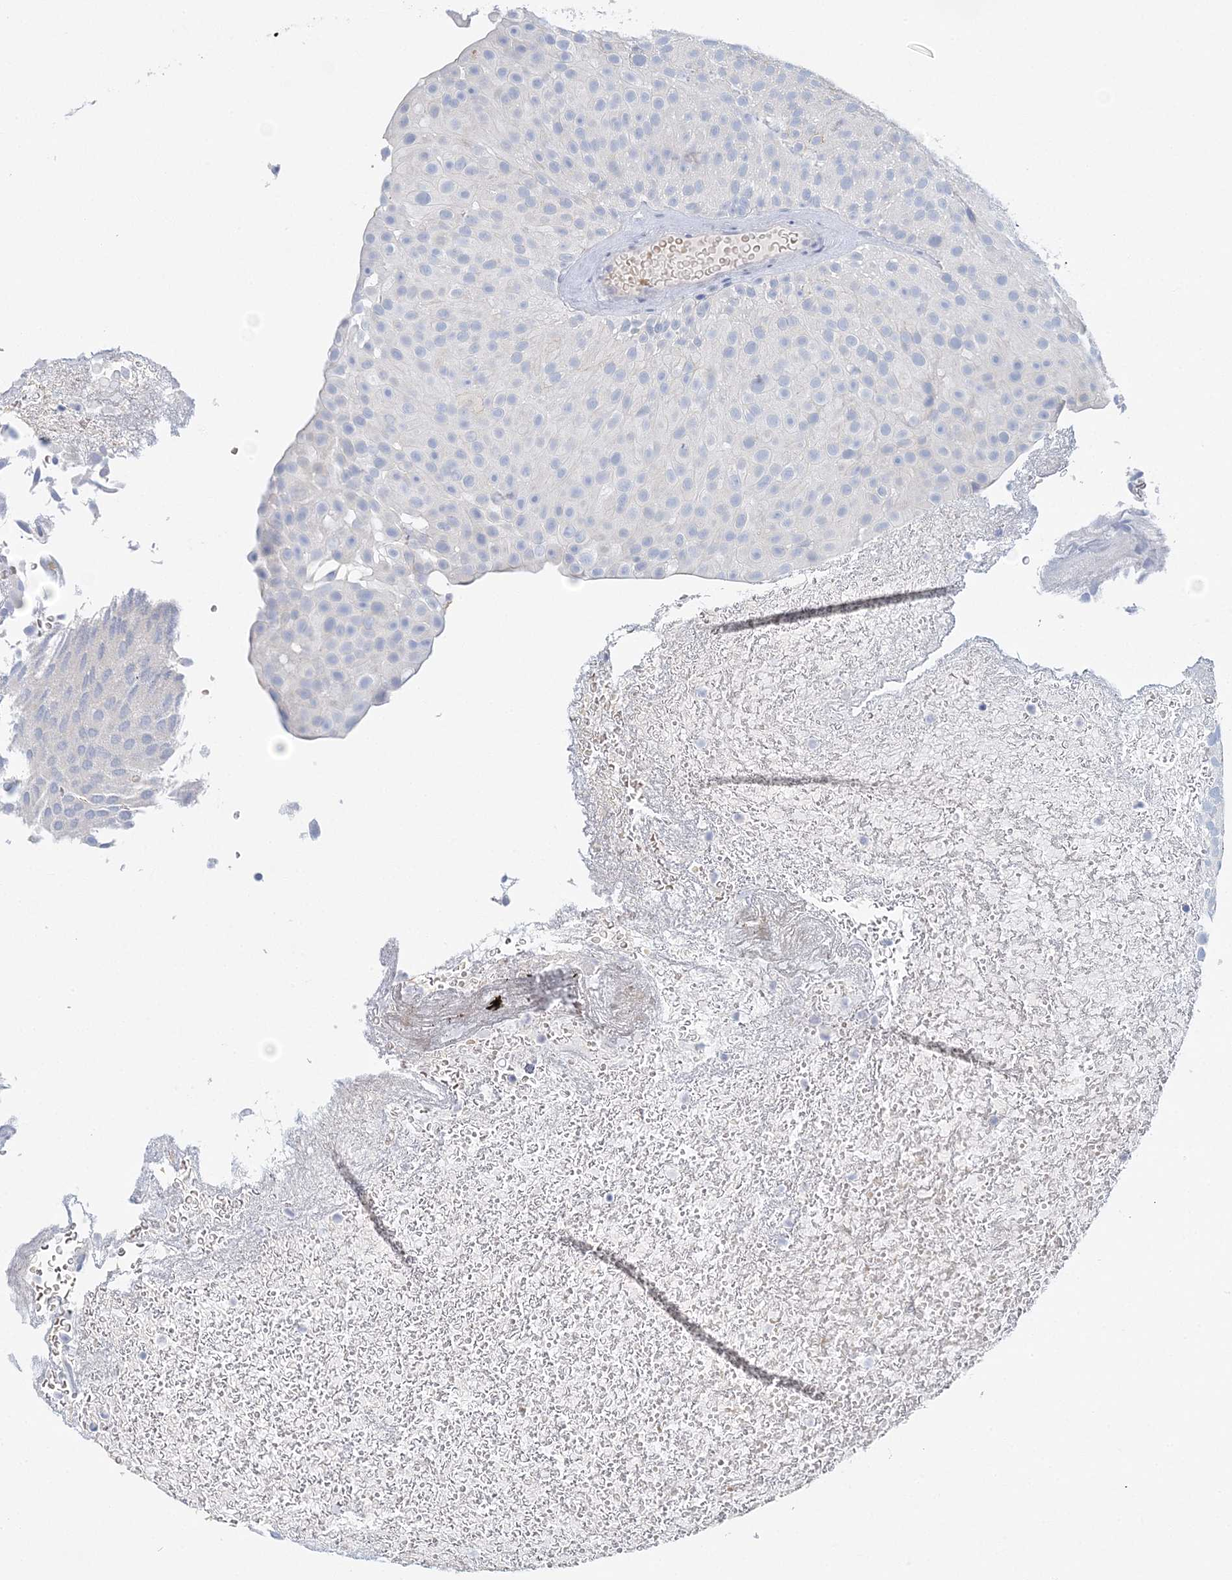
{"staining": {"intensity": "negative", "quantity": "none", "location": "none"}, "tissue": "urothelial cancer", "cell_type": "Tumor cells", "image_type": "cancer", "snomed": [{"axis": "morphology", "description": "Urothelial carcinoma, Low grade"}, {"axis": "topography", "description": "Urinary bladder"}], "caption": "Tumor cells show no significant positivity in low-grade urothelial carcinoma.", "gene": "VILL", "patient": {"sex": "male", "age": 78}}